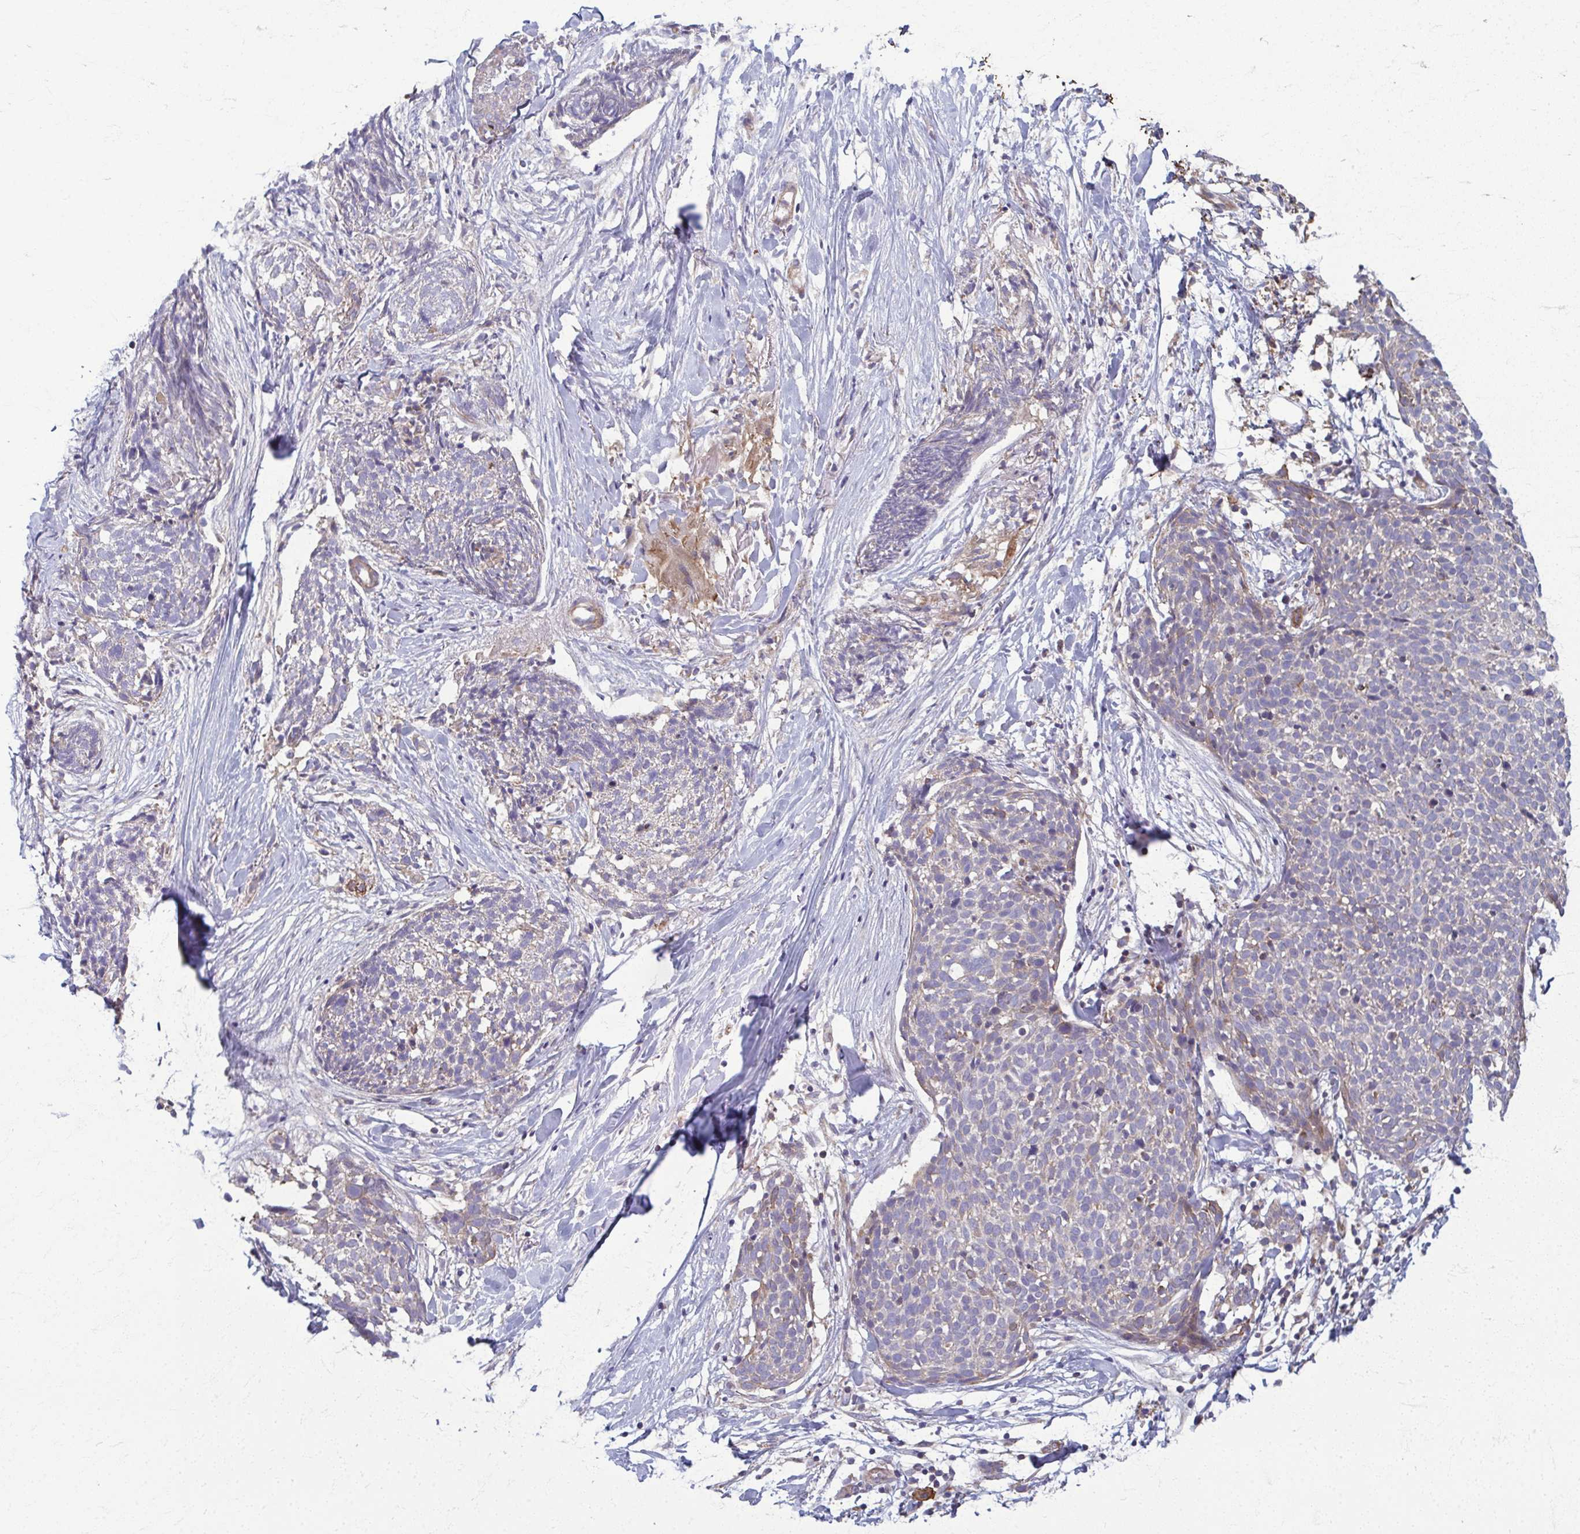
{"staining": {"intensity": "negative", "quantity": "none", "location": "none"}, "tissue": "skin cancer", "cell_type": "Tumor cells", "image_type": "cancer", "snomed": [{"axis": "morphology", "description": "Squamous cell carcinoma, NOS"}, {"axis": "topography", "description": "Skin"}, {"axis": "topography", "description": "Vulva"}], "caption": "Skin cancer was stained to show a protein in brown. There is no significant staining in tumor cells. Nuclei are stained in blue.", "gene": "EID2B", "patient": {"sex": "female", "age": 75}}